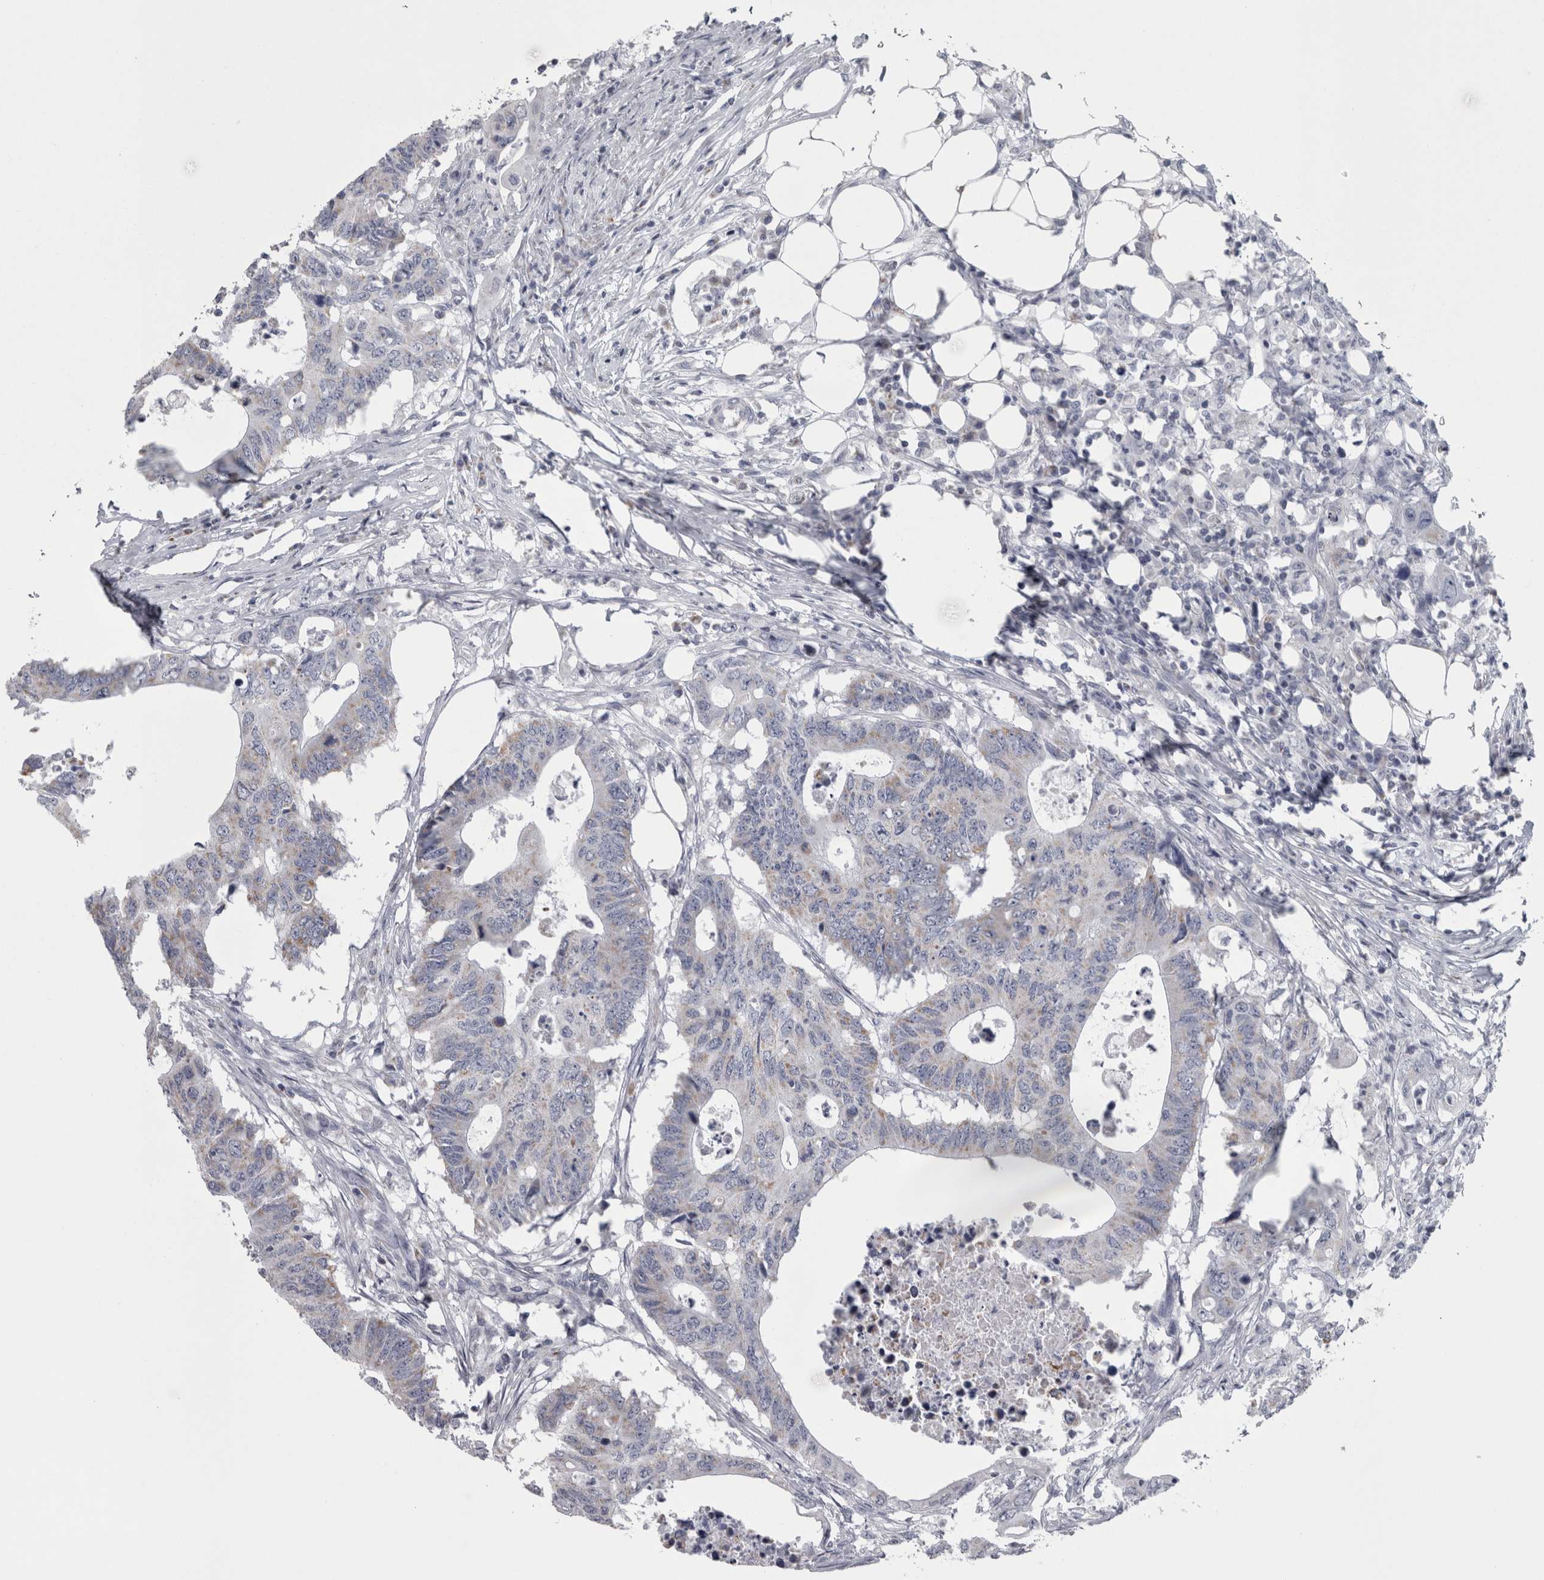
{"staining": {"intensity": "weak", "quantity": "<25%", "location": "cytoplasmic/membranous"}, "tissue": "colorectal cancer", "cell_type": "Tumor cells", "image_type": "cancer", "snomed": [{"axis": "morphology", "description": "Adenocarcinoma, NOS"}, {"axis": "topography", "description": "Colon"}], "caption": "DAB (3,3'-diaminobenzidine) immunohistochemical staining of human colorectal cancer reveals no significant expression in tumor cells.", "gene": "DBT", "patient": {"sex": "male", "age": 71}}